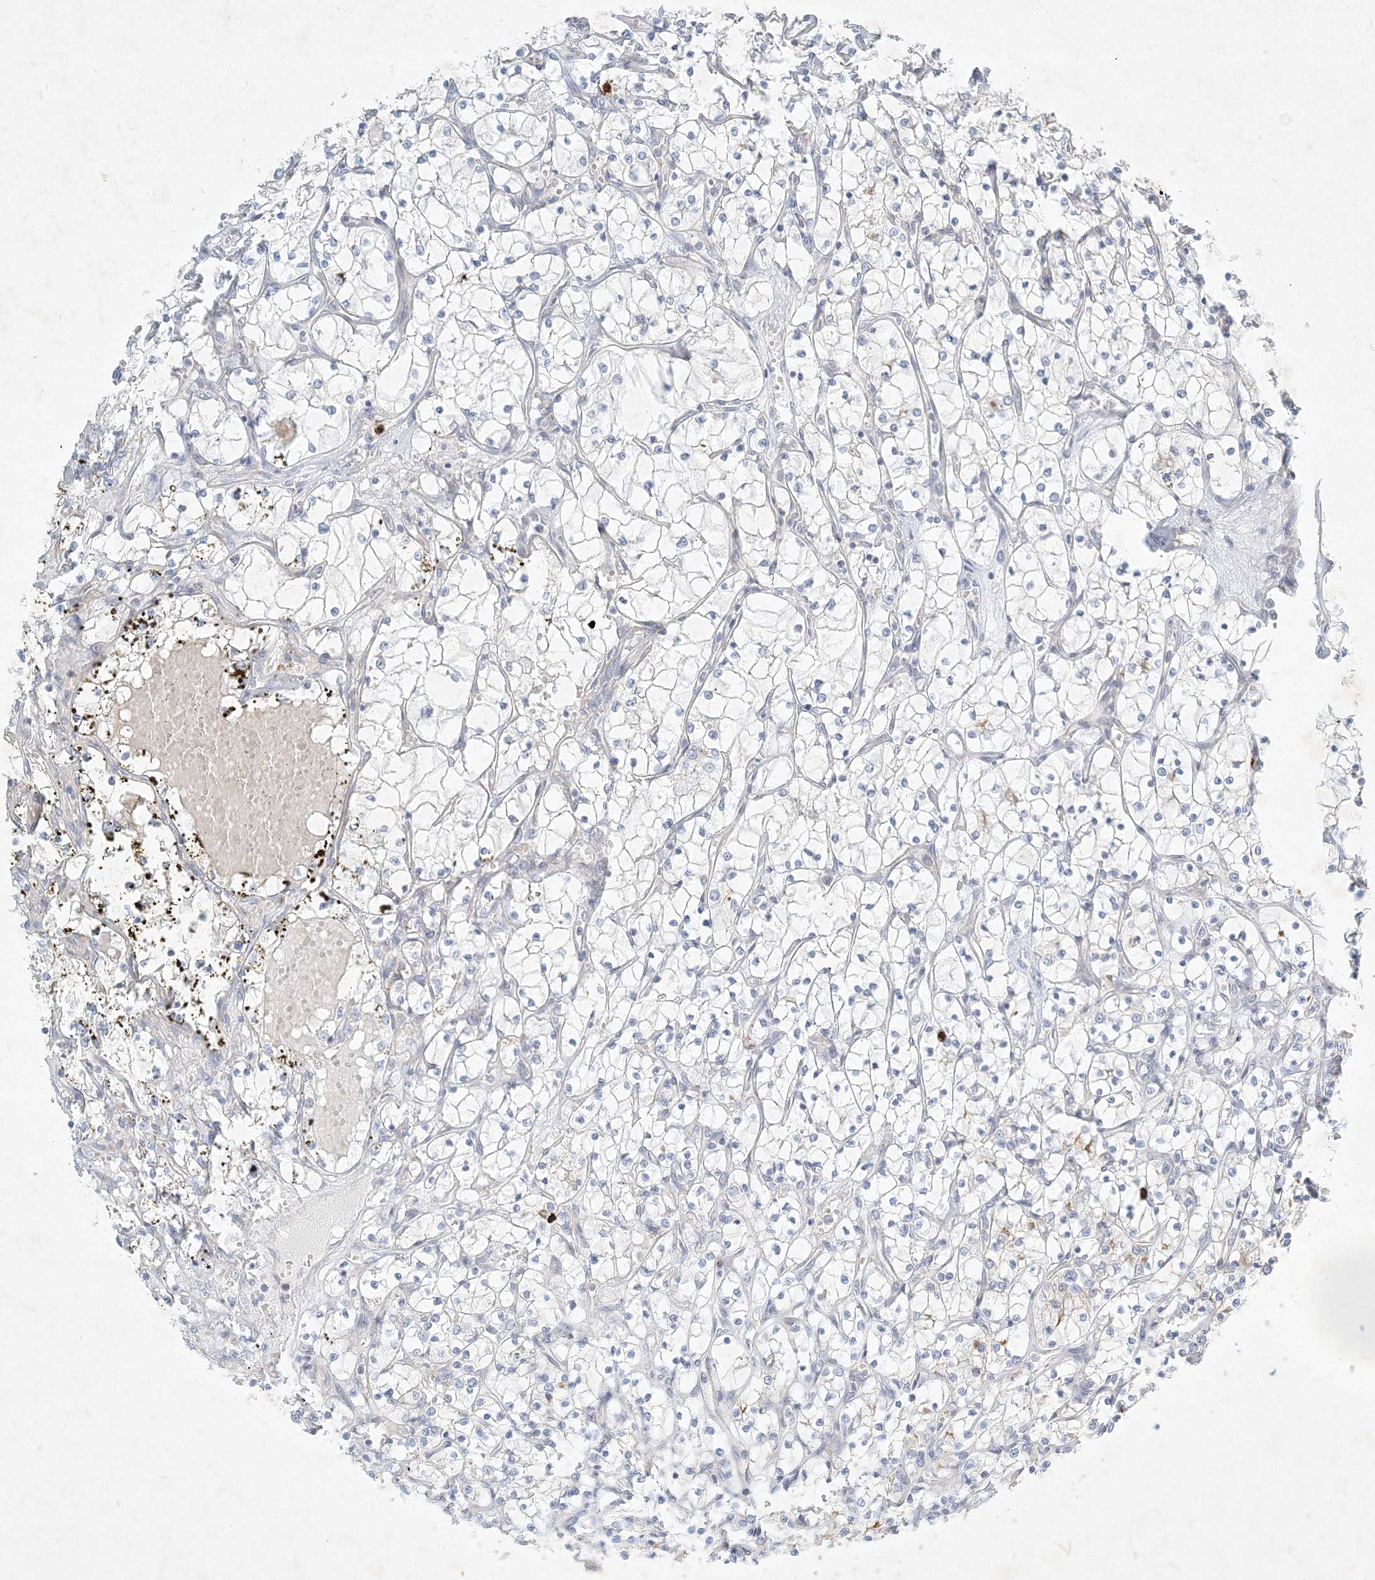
{"staining": {"intensity": "negative", "quantity": "none", "location": "none"}, "tissue": "renal cancer", "cell_type": "Tumor cells", "image_type": "cancer", "snomed": [{"axis": "morphology", "description": "Adenocarcinoma, NOS"}, {"axis": "topography", "description": "Kidney"}], "caption": "Human renal cancer (adenocarcinoma) stained for a protein using immunohistochemistry (IHC) displays no staining in tumor cells.", "gene": "STK11IP", "patient": {"sex": "female", "age": 69}}